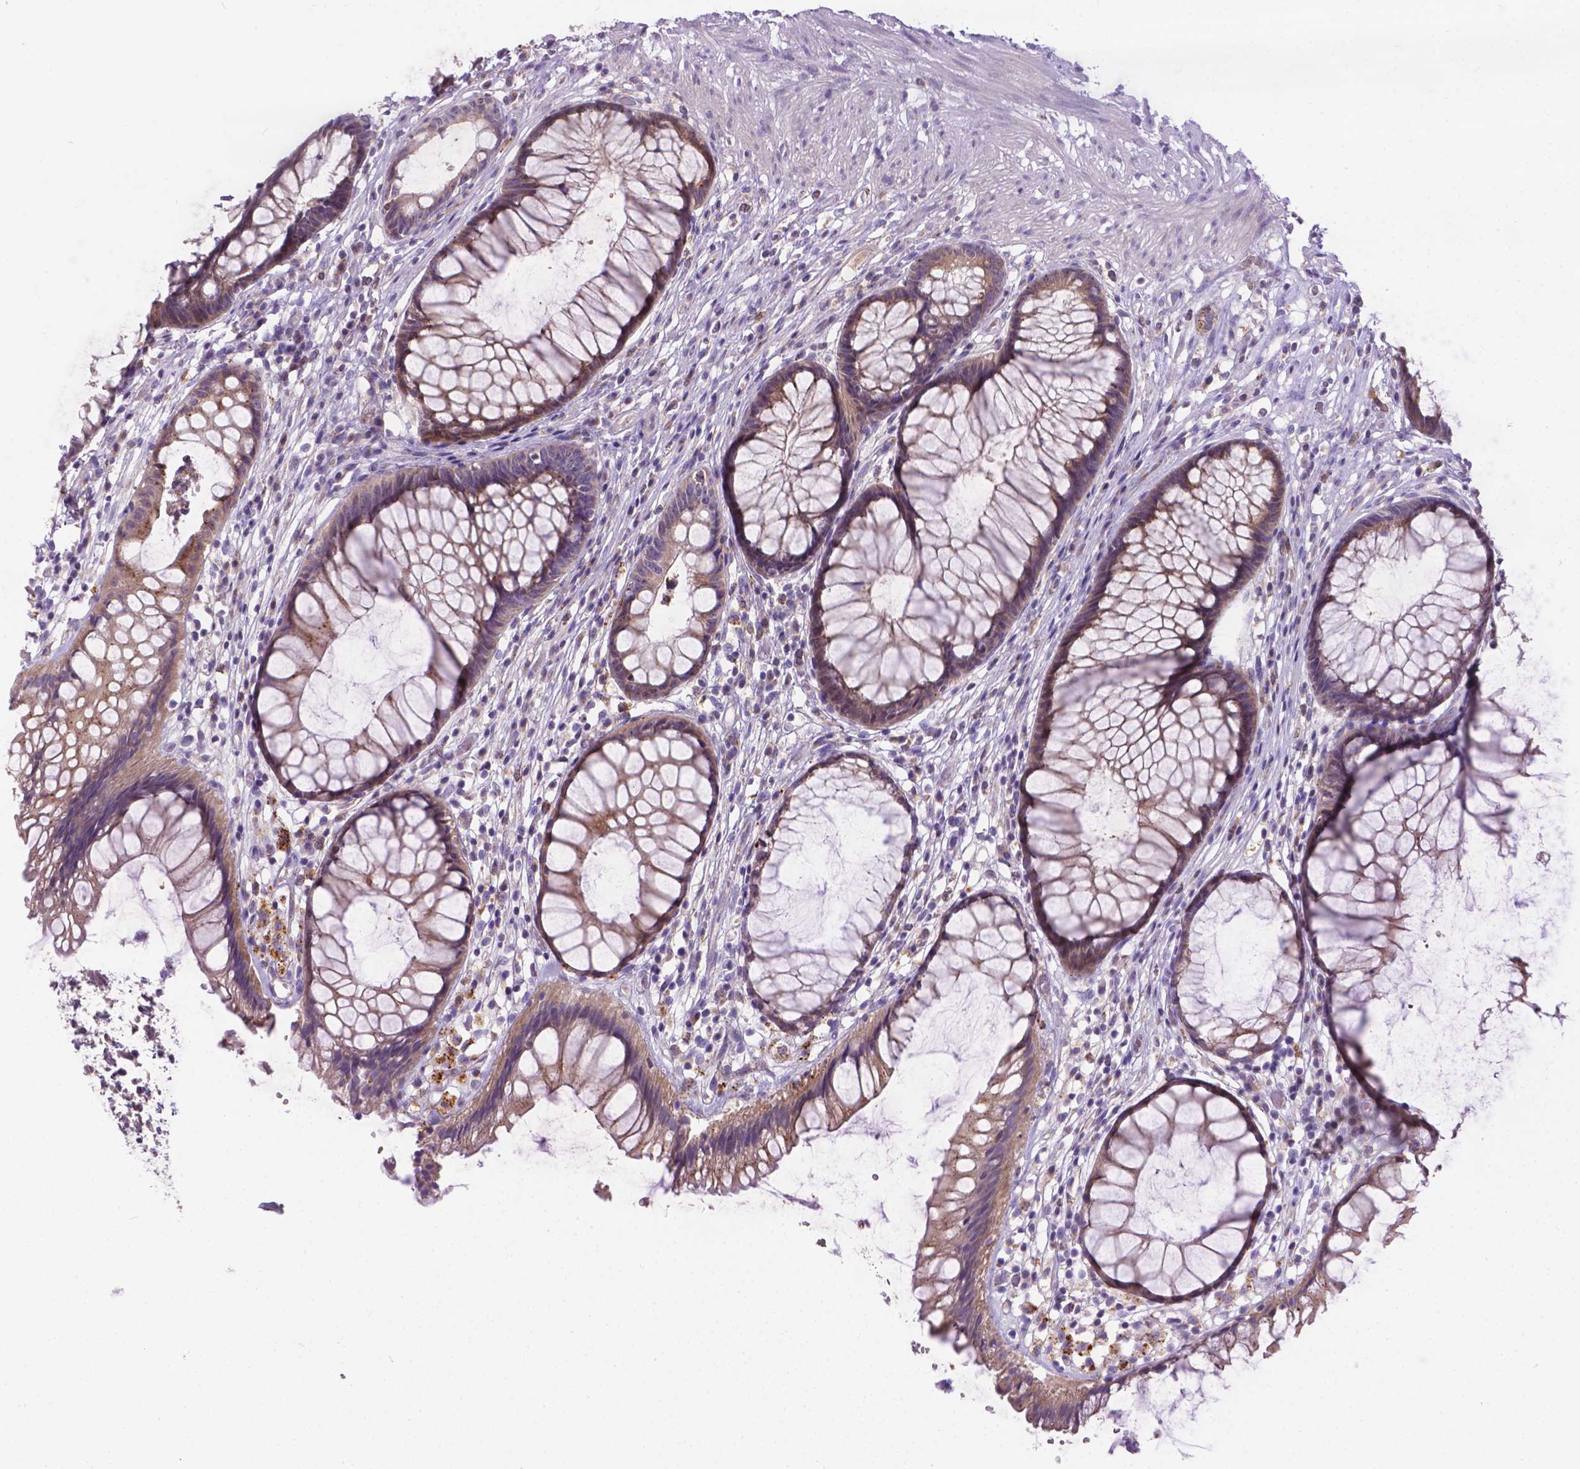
{"staining": {"intensity": "moderate", "quantity": "25%-75%", "location": "cytoplasmic/membranous"}, "tissue": "rectum", "cell_type": "Glandular cells", "image_type": "normal", "snomed": [{"axis": "morphology", "description": "Normal tissue, NOS"}, {"axis": "topography", "description": "Smooth muscle"}, {"axis": "topography", "description": "Rectum"}], "caption": "Protein expression analysis of unremarkable rectum exhibits moderate cytoplasmic/membranous staining in approximately 25%-75% of glandular cells.", "gene": "TM4SF18", "patient": {"sex": "male", "age": 53}}